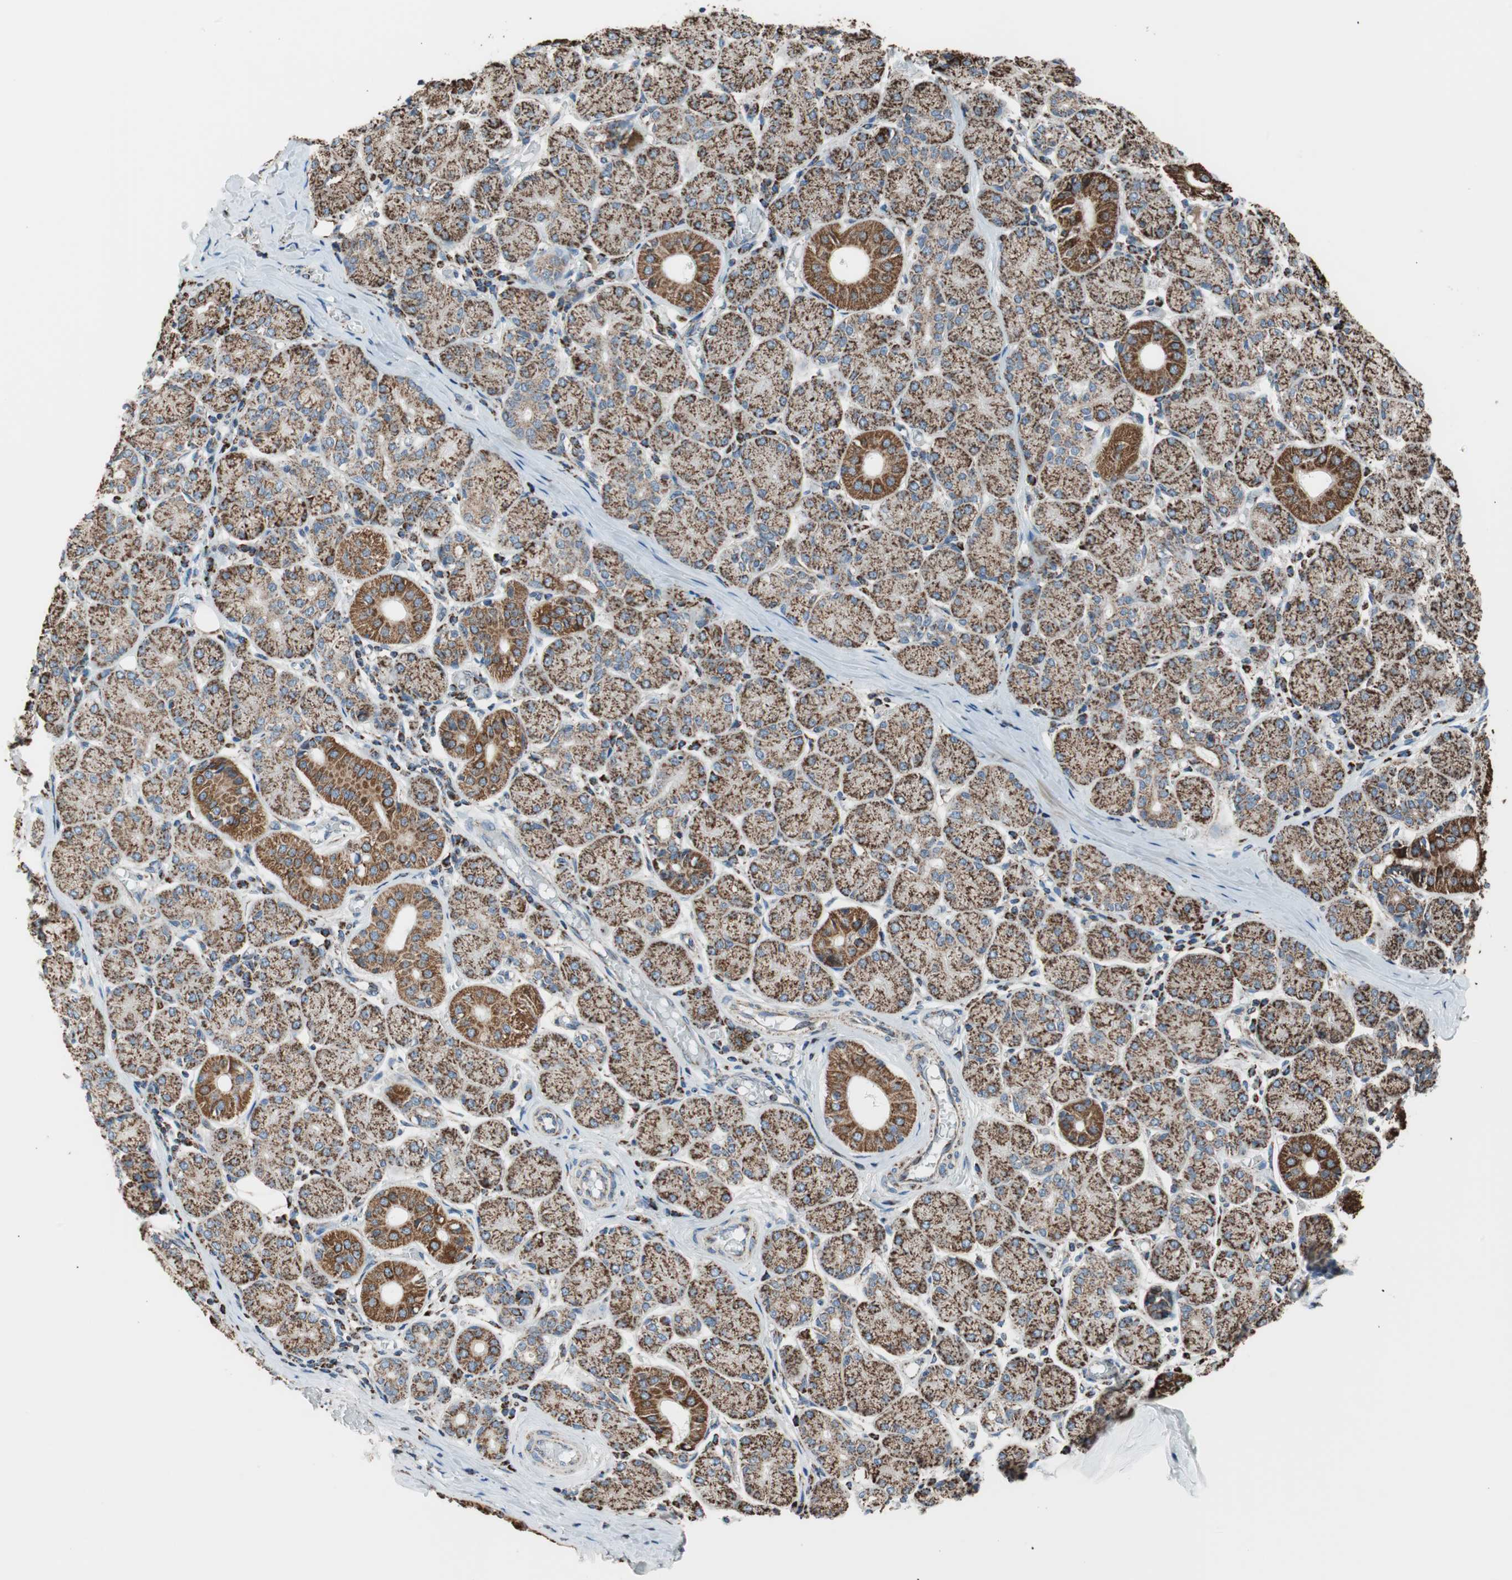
{"staining": {"intensity": "moderate", "quantity": ">75%", "location": "cytoplasmic/membranous"}, "tissue": "salivary gland", "cell_type": "Glandular cells", "image_type": "normal", "snomed": [{"axis": "morphology", "description": "Normal tissue, NOS"}, {"axis": "topography", "description": "Salivary gland"}], "caption": "Immunohistochemistry of normal salivary gland displays medium levels of moderate cytoplasmic/membranous positivity in about >75% of glandular cells.", "gene": "PCSK4", "patient": {"sex": "female", "age": 24}}